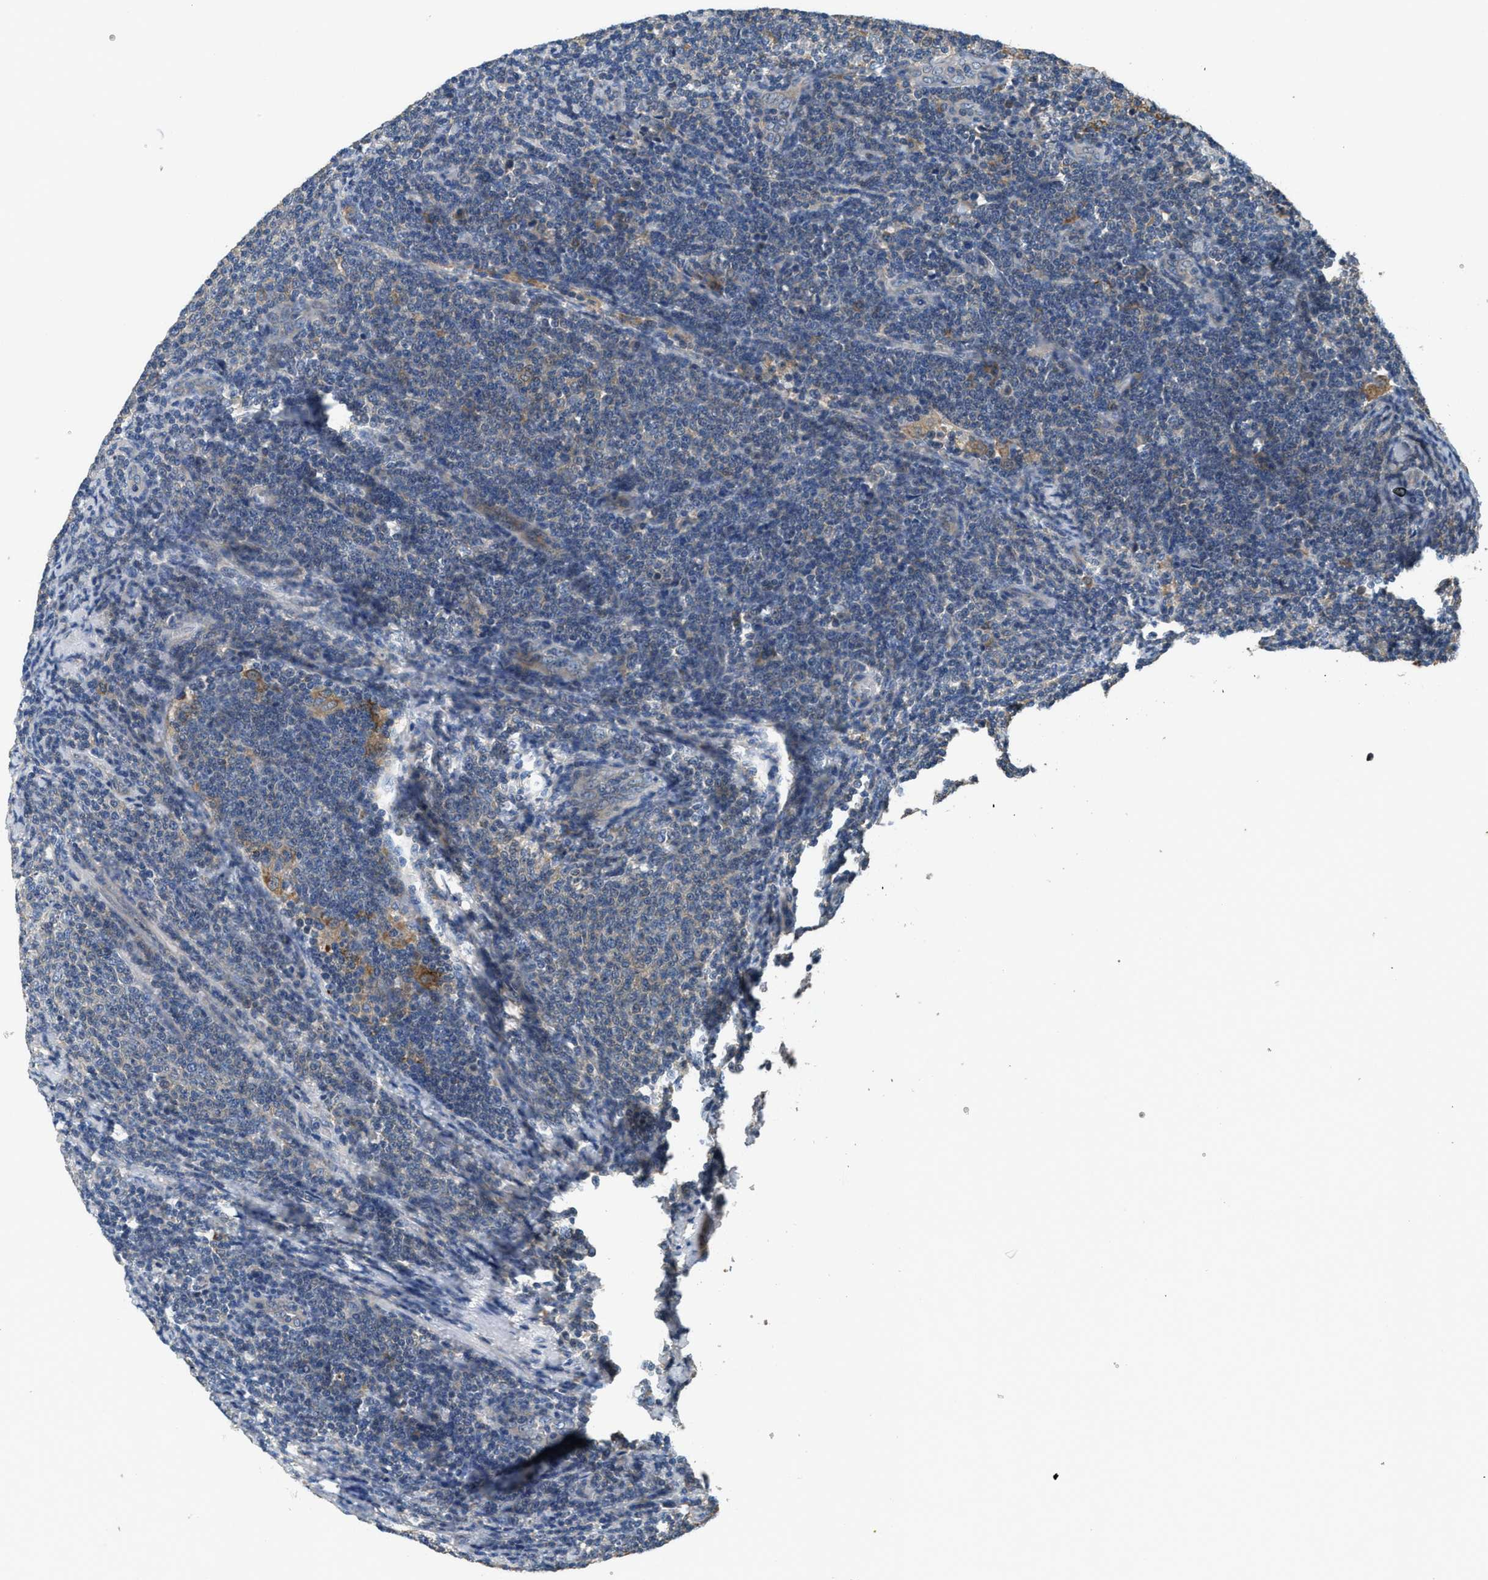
{"staining": {"intensity": "negative", "quantity": "none", "location": "none"}, "tissue": "lymphoma", "cell_type": "Tumor cells", "image_type": "cancer", "snomed": [{"axis": "morphology", "description": "Malignant lymphoma, non-Hodgkin's type, Low grade"}, {"axis": "topography", "description": "Lymph node"}], "caption": "Immunohistochemistry (IHC) of malignant lymphoma, non-Hodgkin's type (low-grade) exhibits no staining in tumor cells.", "gene": "DGKE", "patient": {"sex": "male", "age": 66}}